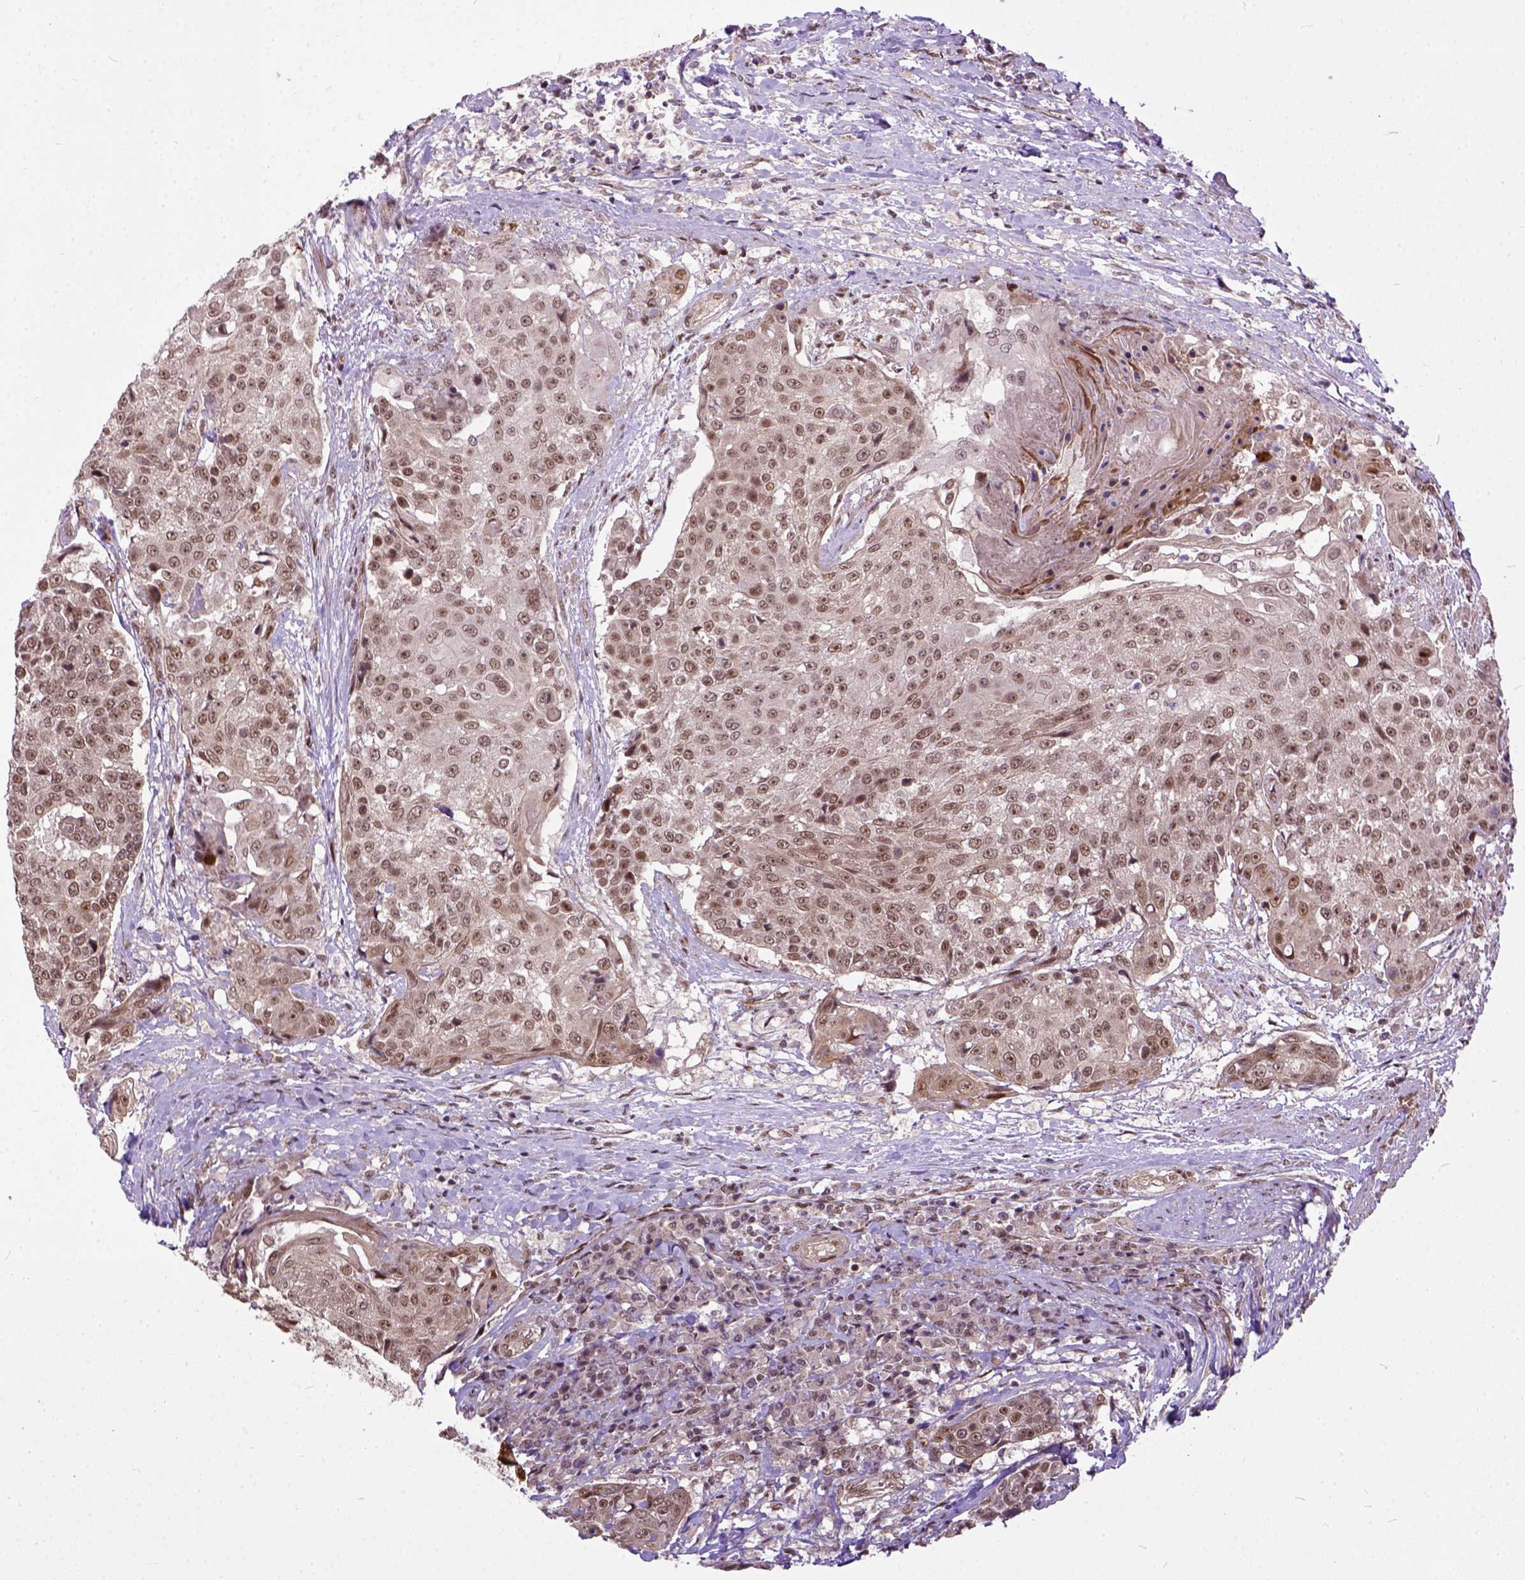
{"staining": {"intensity": "moderate", "quantity": ">75%", "location": "nuclear"}, "tissue": "urothelial cancer", "cell_type": "Tumor cells", "image_type": "cancer", "snomed": [{"axis": "morphology", "description": "Urothelial carcinoma, High grade"}, {"axis": "topography", "description": "Urinary bladder"}], "caption": "This histopathology image reveals high-grade urothelial carcinoma stained with immunohistochemistry (IHC) to label a protein in brown. The nuclear of tumor cells show moderate positivity for the protein. Nuclei are counter-stained blue.", "gene": "ZNF630", "patient": {"sex": "female", "age": 63}}